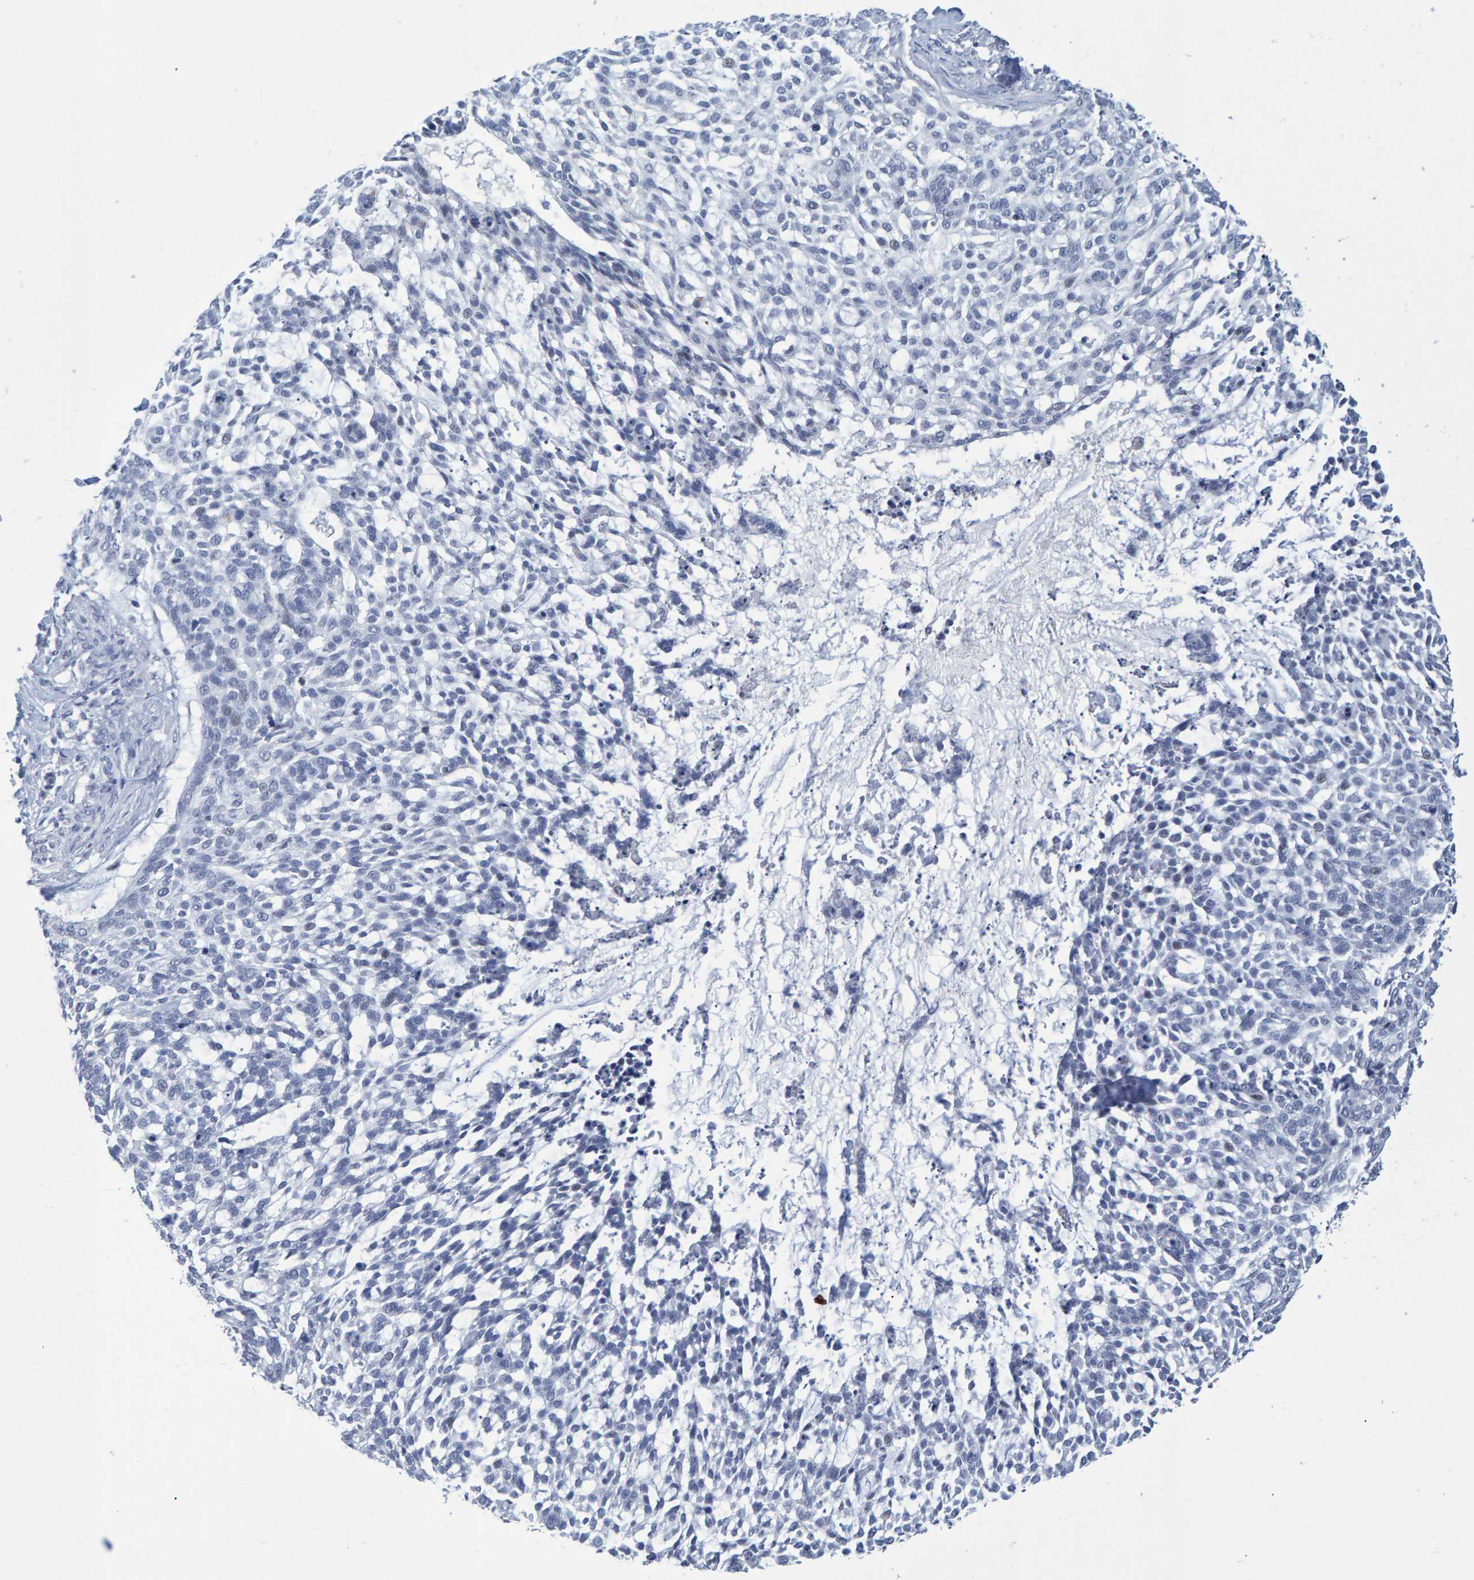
{"staining": {"intensity": "negative", "quantity": "none", "location": "none"}, "tissue": "skin cancer", "cell_type": "Tumor cells", "image_type": "cancer", "snomed": [{"axis": "morphology", "description": "Basal cell carcinoma"}, {"axis": "topography", "description": "Skin"}], "caption": "Skin cancer (basal cell carcinoma) stained for a protein using immunohistochemistry displays no expression tumor cells.", "gene": "PROCA1", "patient": {"sex": "female", "age": 64}}